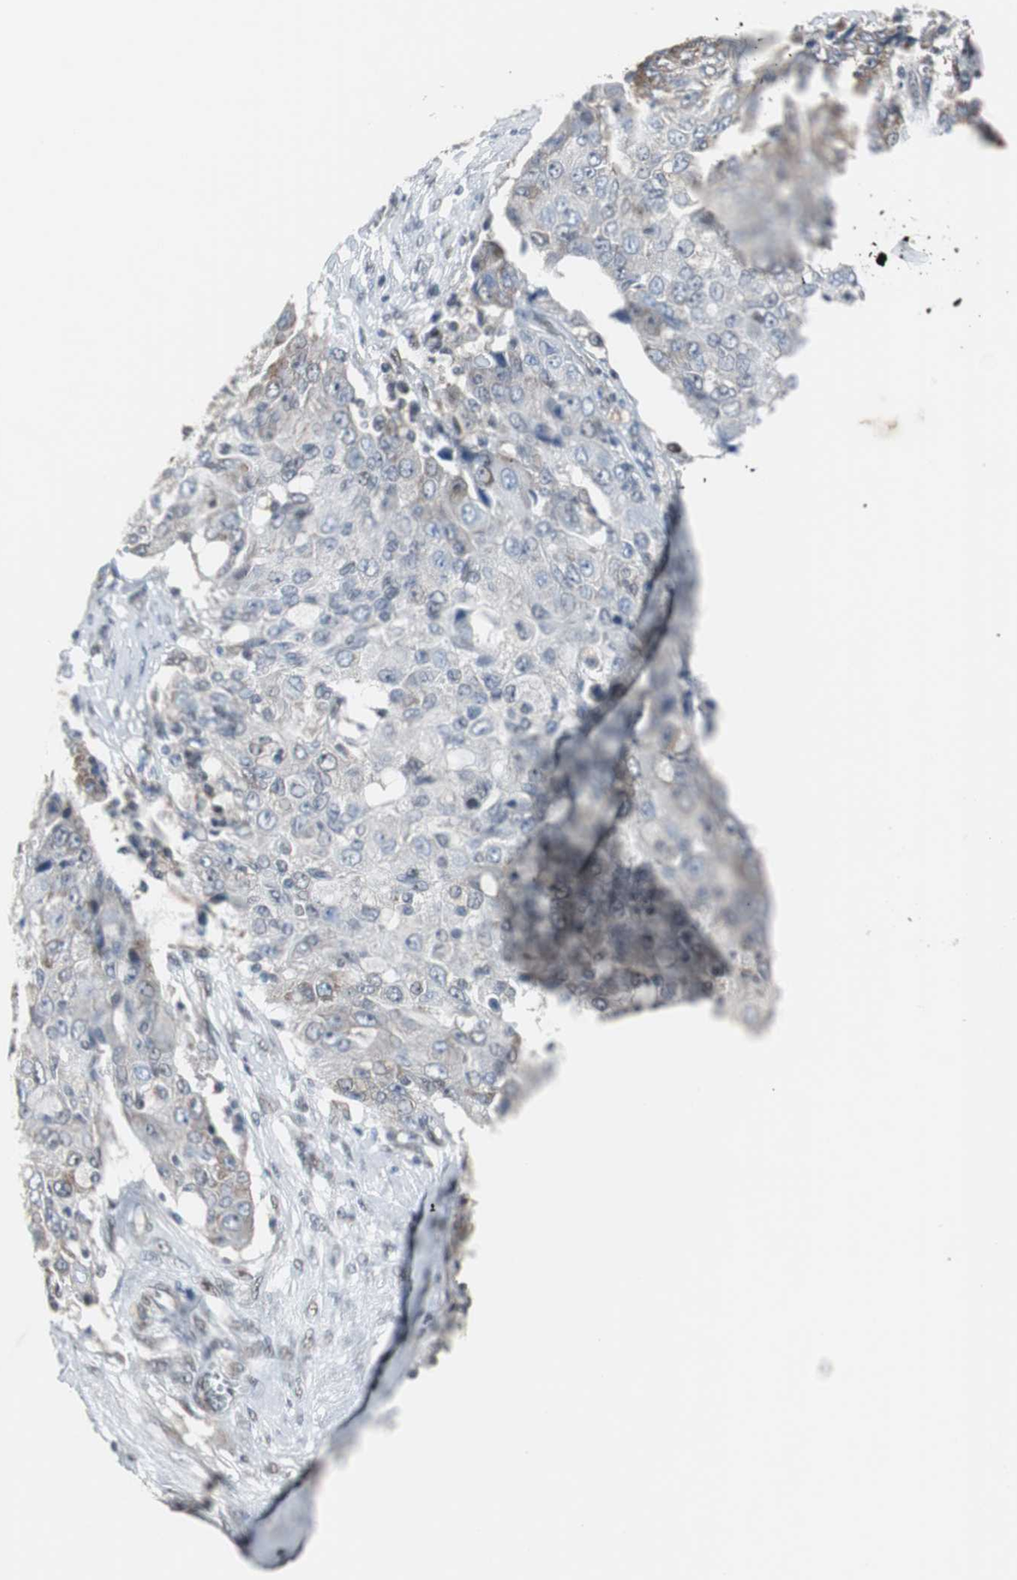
{"staining": {"intensity": "weak", "quantity": "<25%", "location": "cytoplasmic/membranous"}, "tissue": "ovarian cancer", "cell_type": "Tumor cells", "image_type": "cancer", "snomed": [{"axis": "morphology", "description": "Carcinoma, endometroid"}, {"axis": "topography", "description": "Ovary"}], "caption": "The histopathology image reveals no staining of tumor cells in ovarian cancer.", "gene": "ZHX2", "patient": {"sex": "female", "age": 42}}